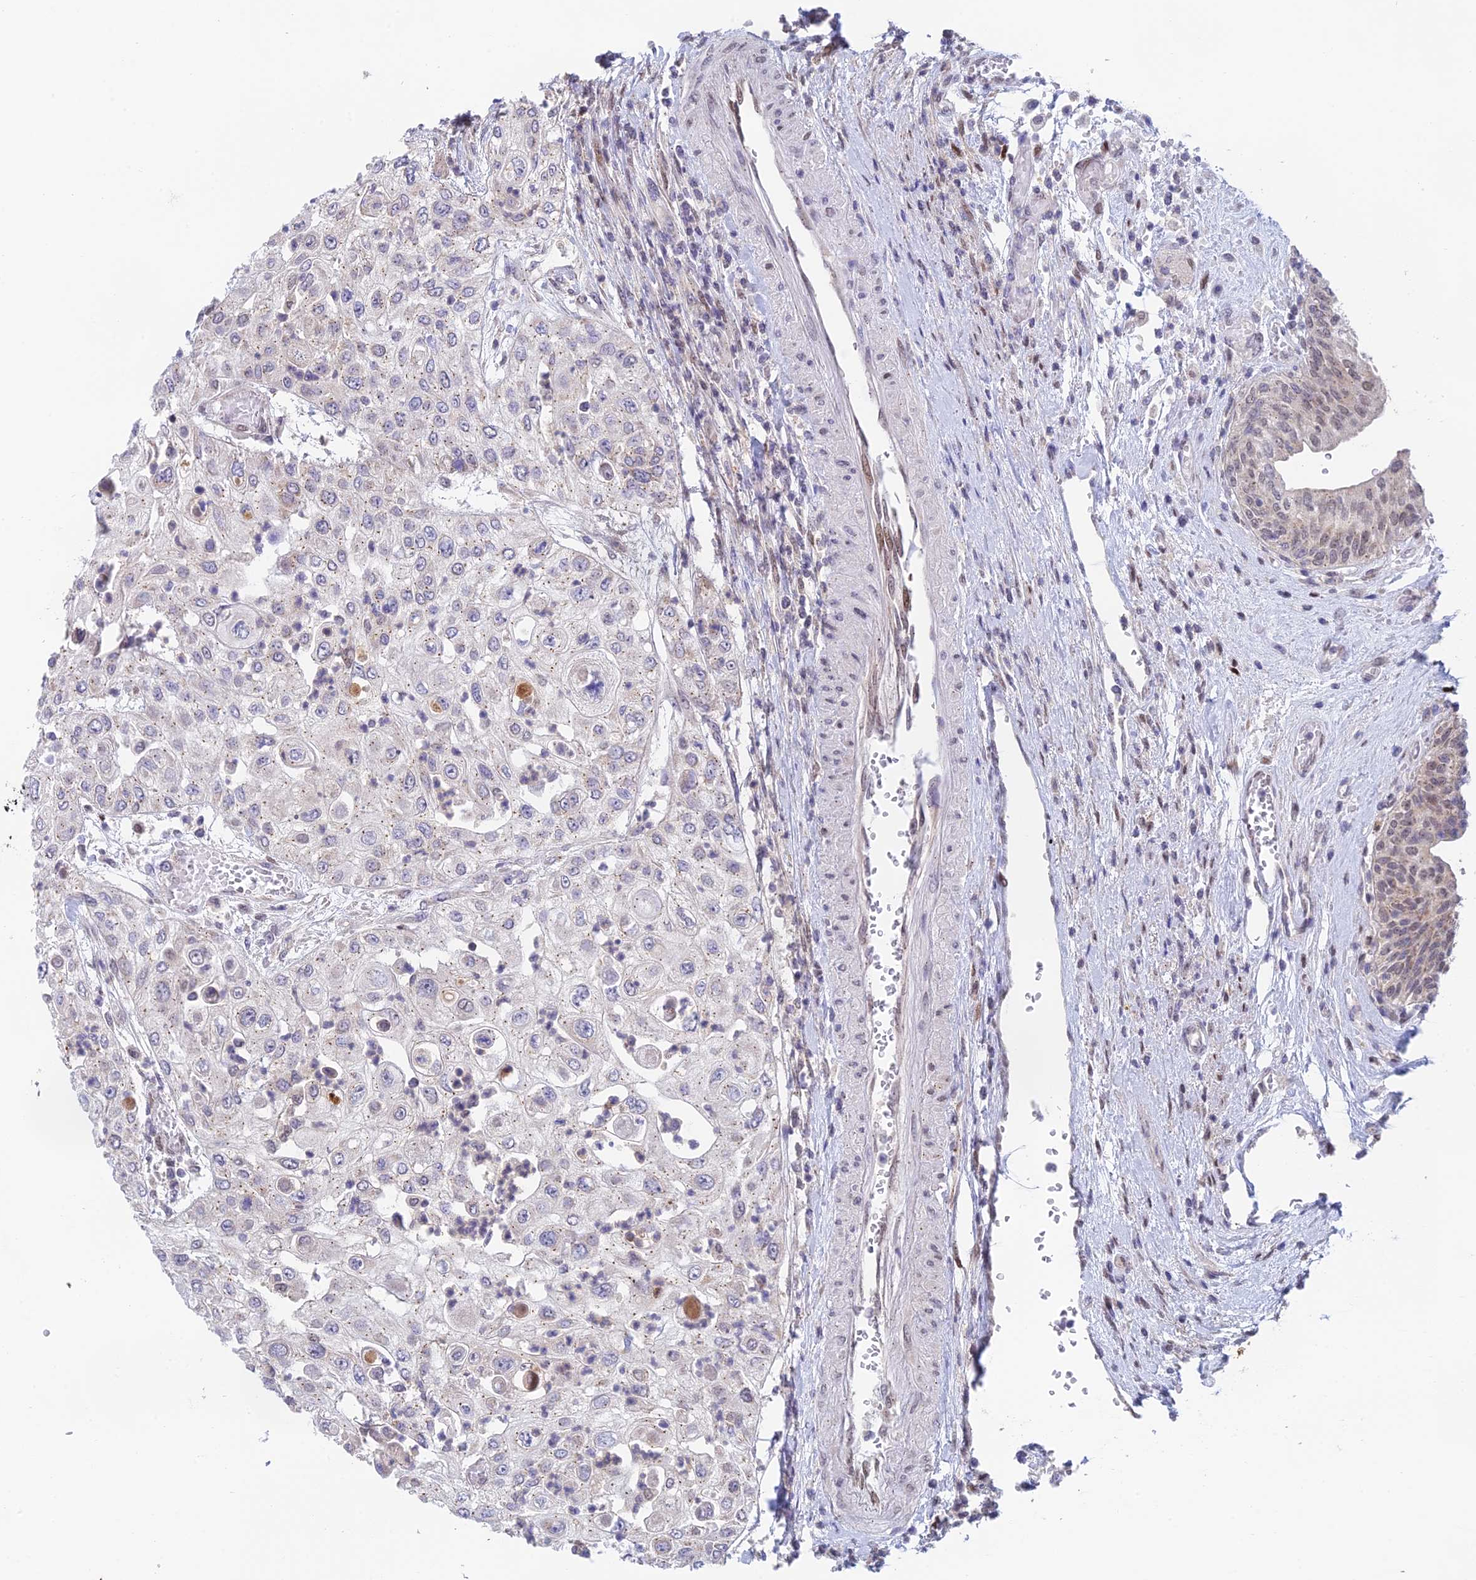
{"staining": {"intensity": "negative", "quantity": "none", "location": "none"}, "tissue": "urothelial cancer", "cell_type": "Tumor cells", "image_type": "cancer", "snomed": [{"axis": "morphology", "description": "Urothelial carcinoma, High grade"}, {"axis": "topography", "description": "Urinary bladder"}], "caption": "This histopathology image is of urothelial carcinoma (high-grade) stained with immunohistochemistry (IHC) to label a protein in brown with the nuclei are counter-stained blue. There is no positivity in tumor cells.", "gene": "MRPL17", "patient": {"sex": "female", "age": 79}}